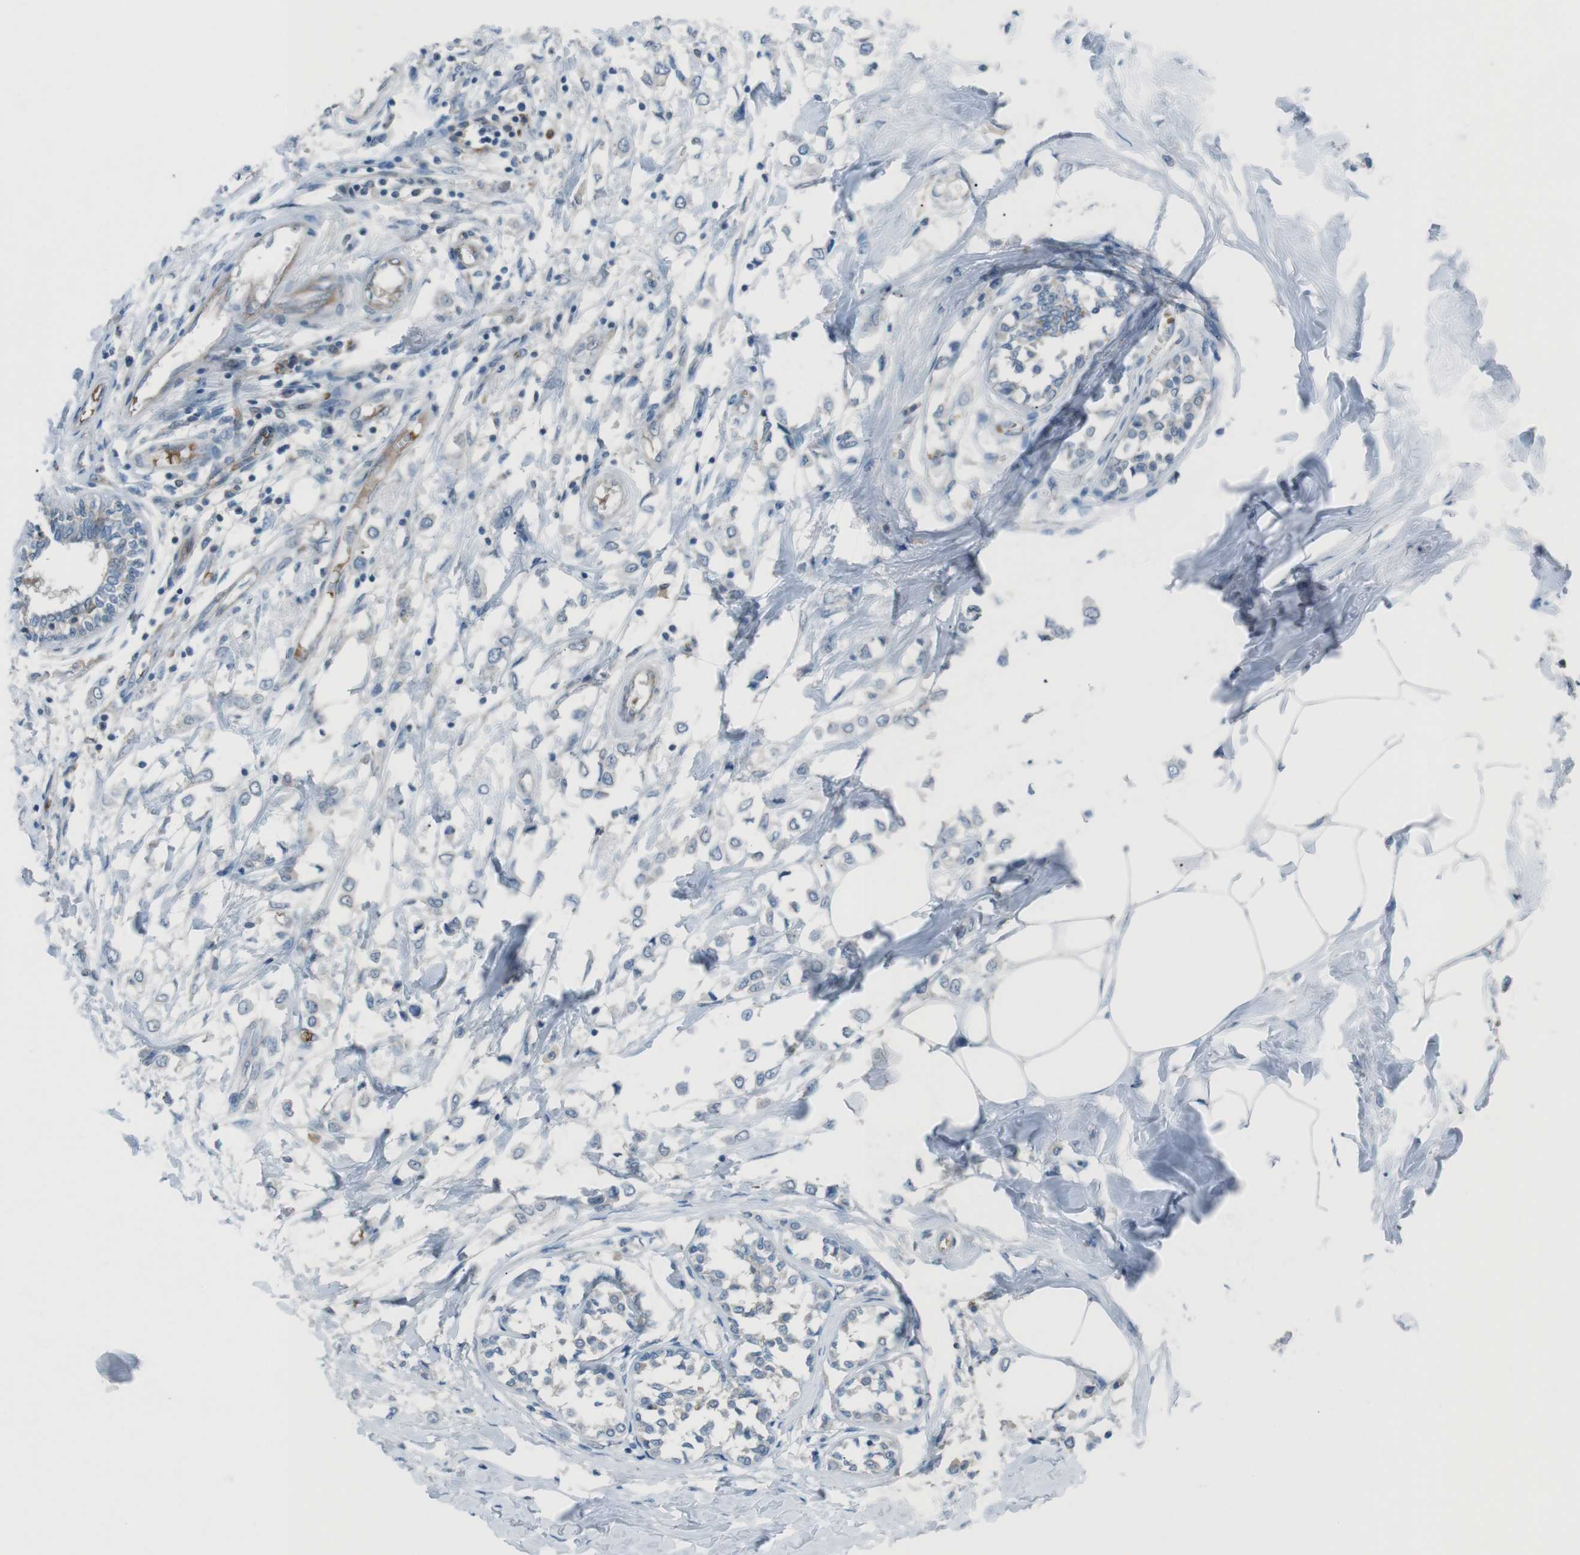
{"staining": {"intensity": "negative", "quantity": "none", "location": "none"}, "tissue": "breast cancer", "cell_type": "Tumor cells", "image_type": "cancer", "snomed": [{"axis": "morphology", "description": "Lobular carcinoma"}, {"axis": "topography", "description": "Breast"}], "caption": "Immunohistochemistry (IHC) of lobular carcinoma (breast) reveals no positivity in tumor cells.", "gene": "SPTA1", "patient": {"sex": "female", "age": 51}}